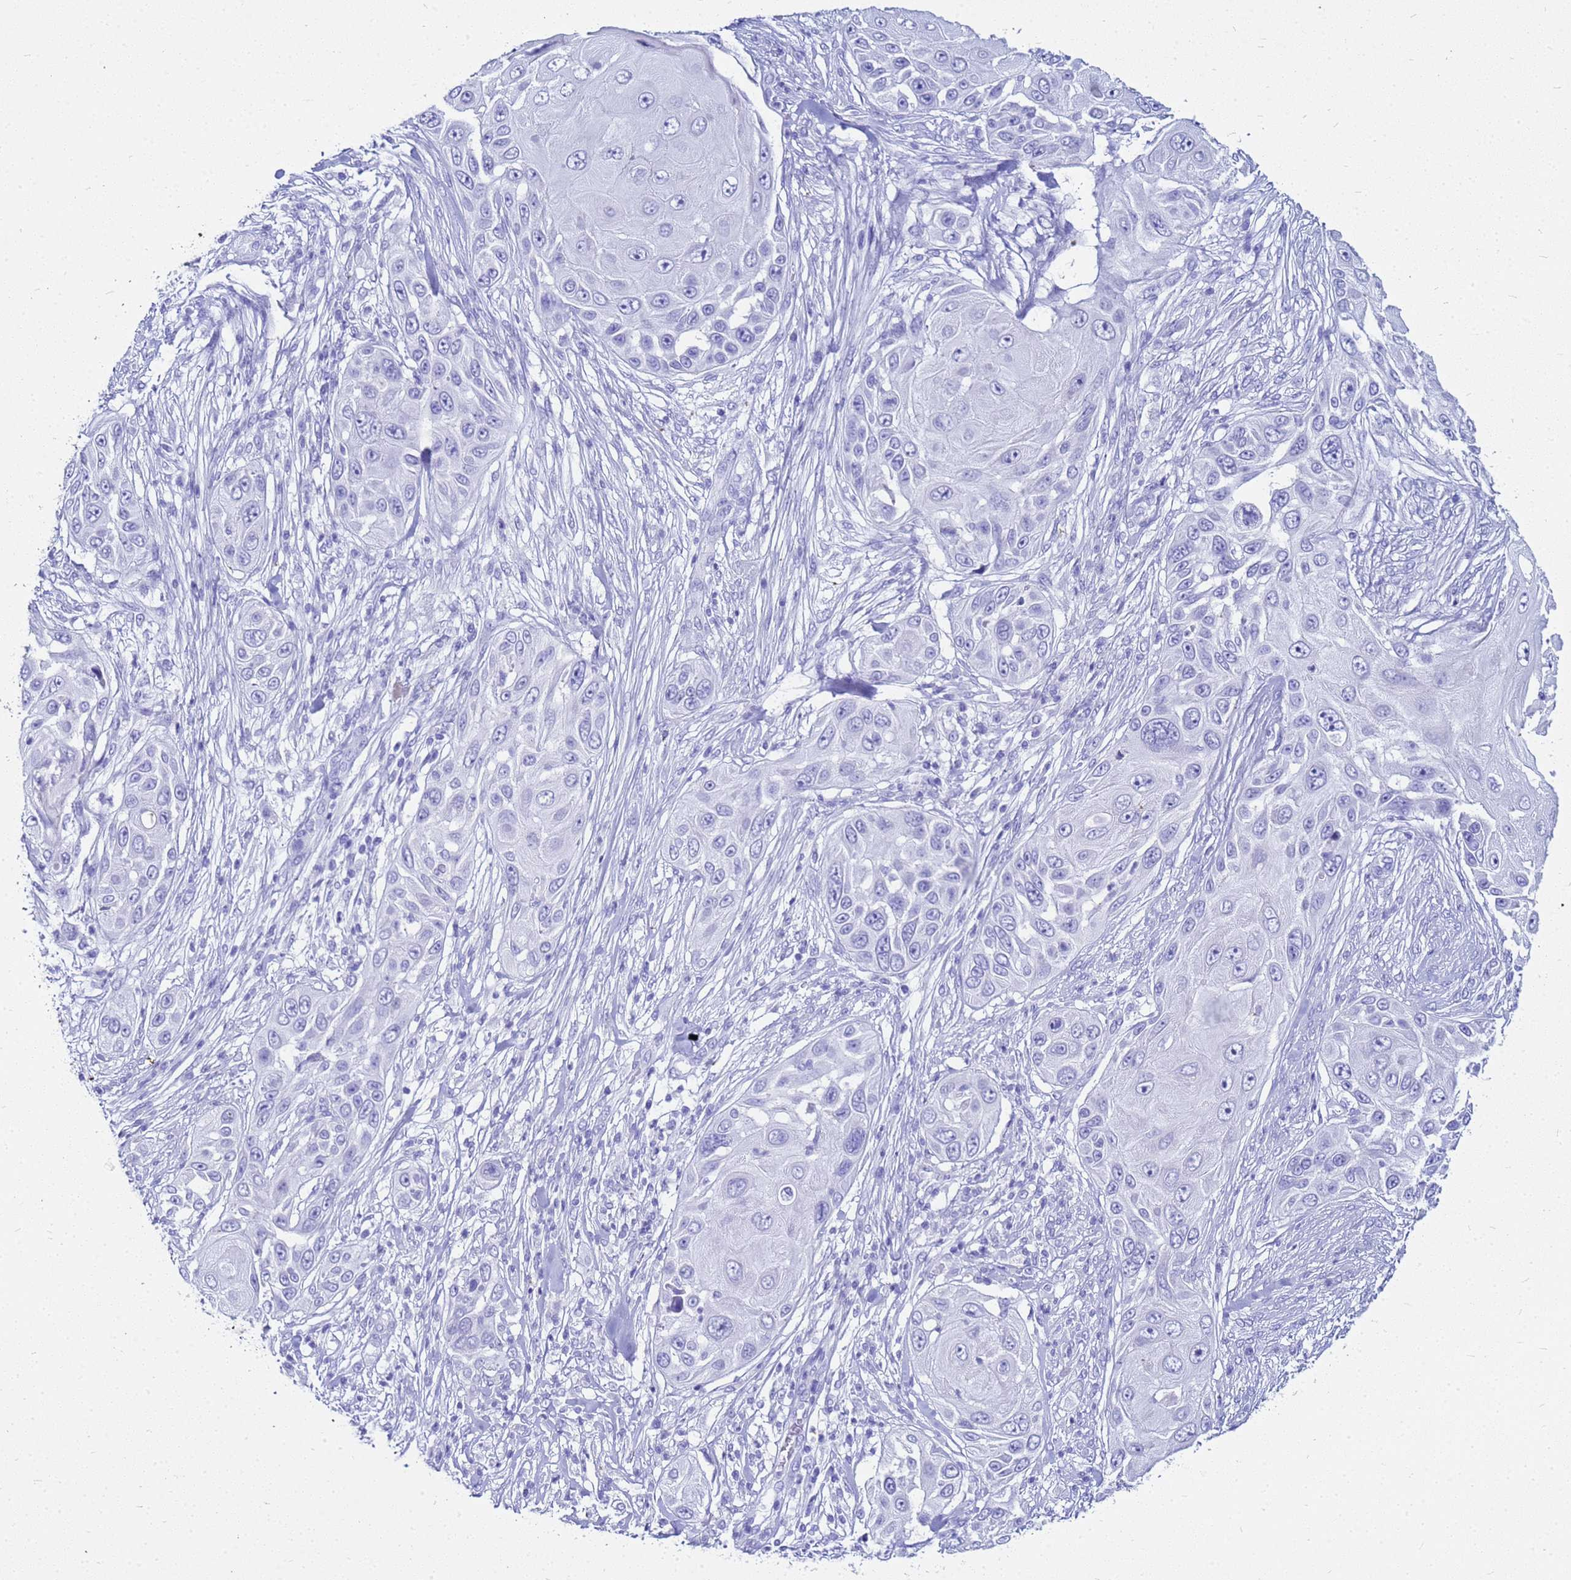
{"staining": {"intensity": "negative", "quantity": "none", "location": "none"}, "tissue": "skin cancer", "cell_type": "Tumor cells", "image_type": "cancer", "snomed": [{"axis": "morphology", "description": "Squamous cell carcinoma, NOS"}, {"axis": "topography", "description": "Skin"}], "caption": "Image shows no significant protein staining in tumor cells of skin squamous cell carcinoma.", "gene": "CKB", "patient": {"sex": "female", "age": 44}}